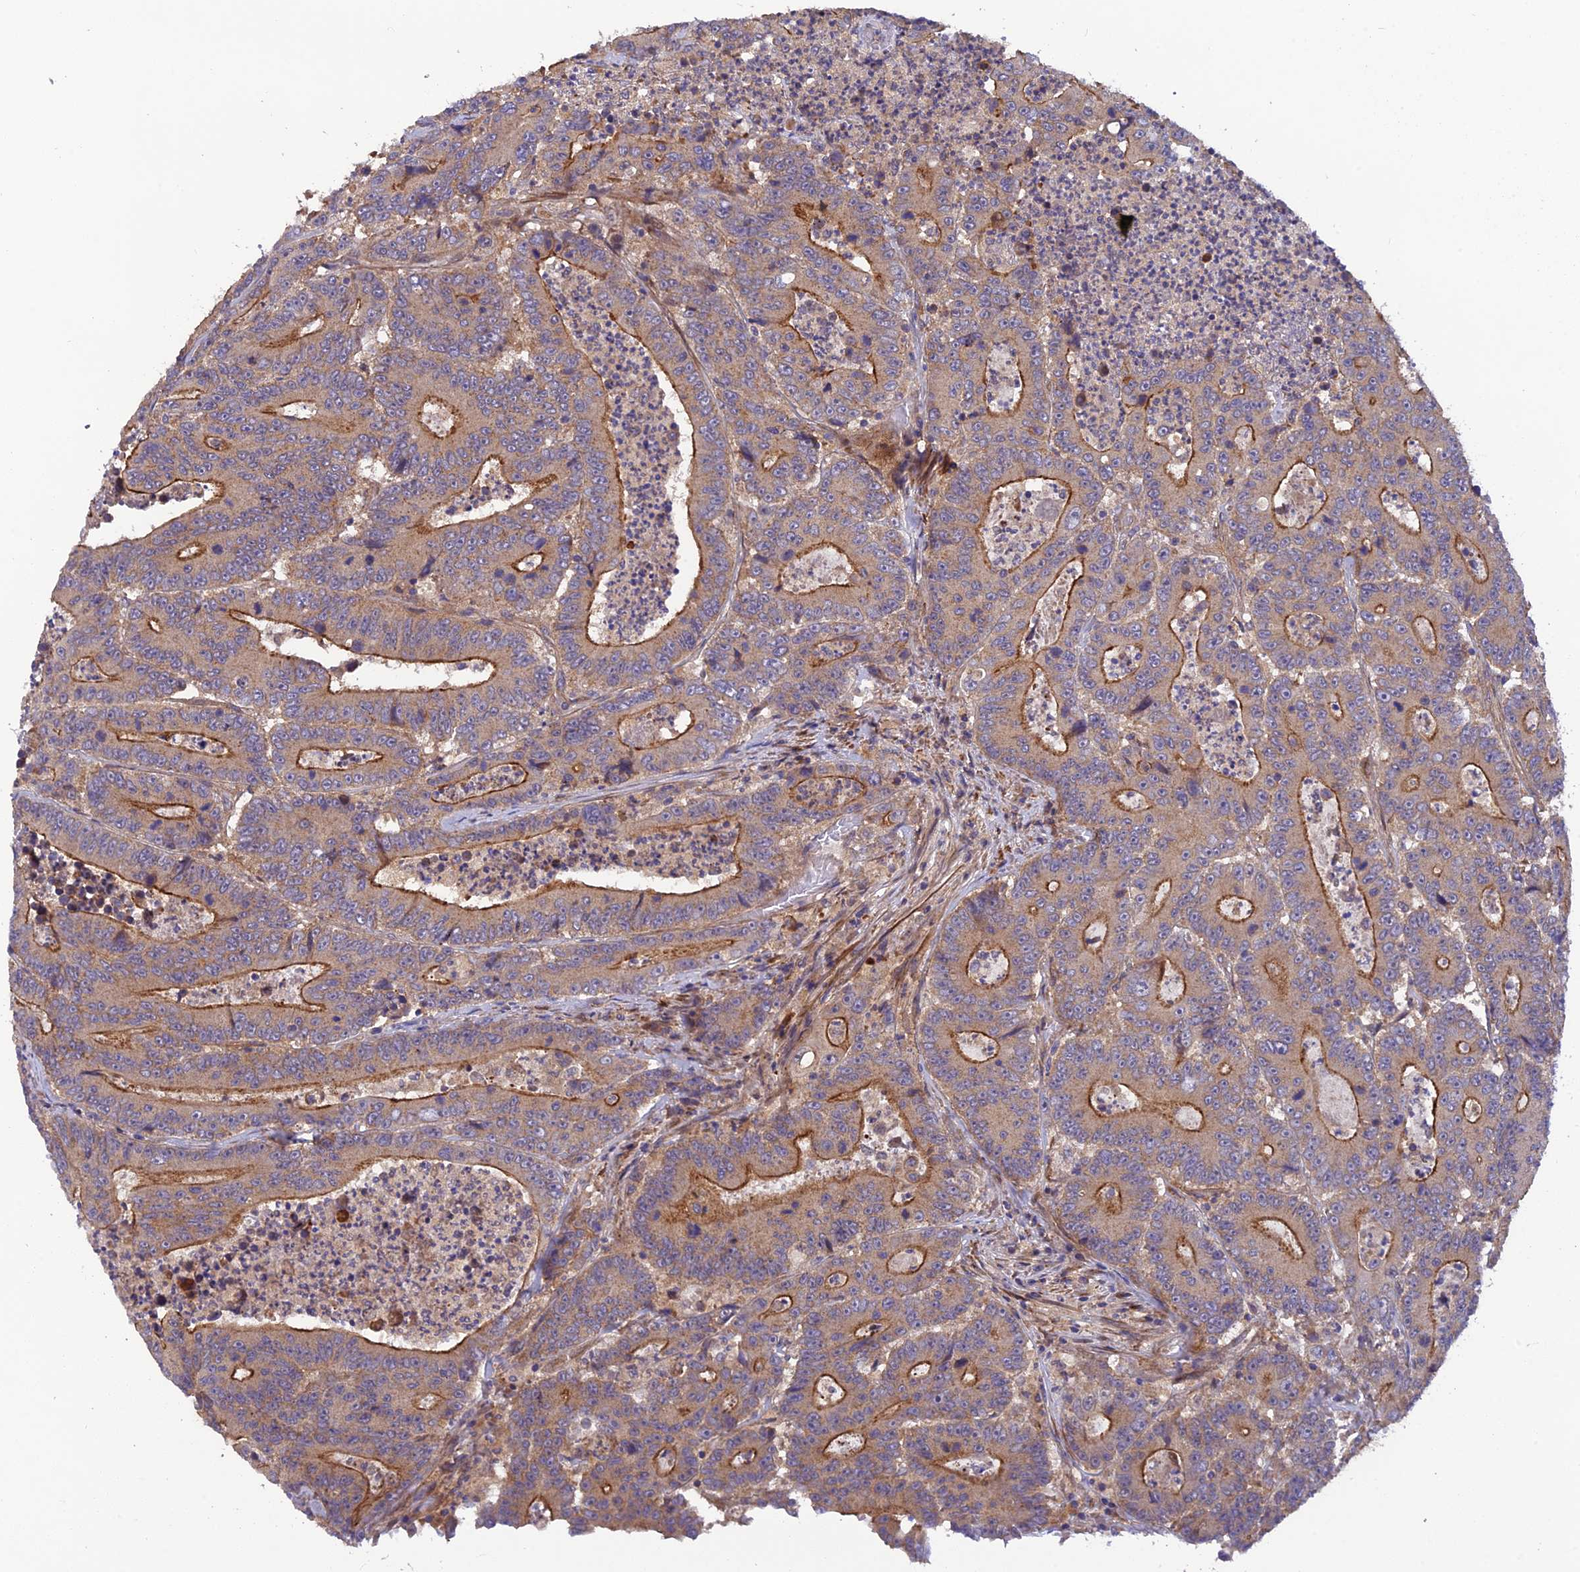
{"staining": {"intensity": "moderate", "quantity": ">75%", "location": "cytoplasmic/membranous"}, "tissue": "colorectal cancer", "cell_type": "Tumor cells", "image_type": "cancer", "snomed": [{"axis": "morphology", "description": "Adenocarcinoma, NOS"}, {"axis": "topography", "description": "Colon"}], "caption": "Immunohistochemical staining of human colorectal cancer displays medium levels of moderate cytoplasmic/membranous staining in approximately >75% of tumor cells. (IHC, brightfield microscopy, high magnification).", "gene": "ADAMTS15", "patient": {"sex": "male", "age": 83}}